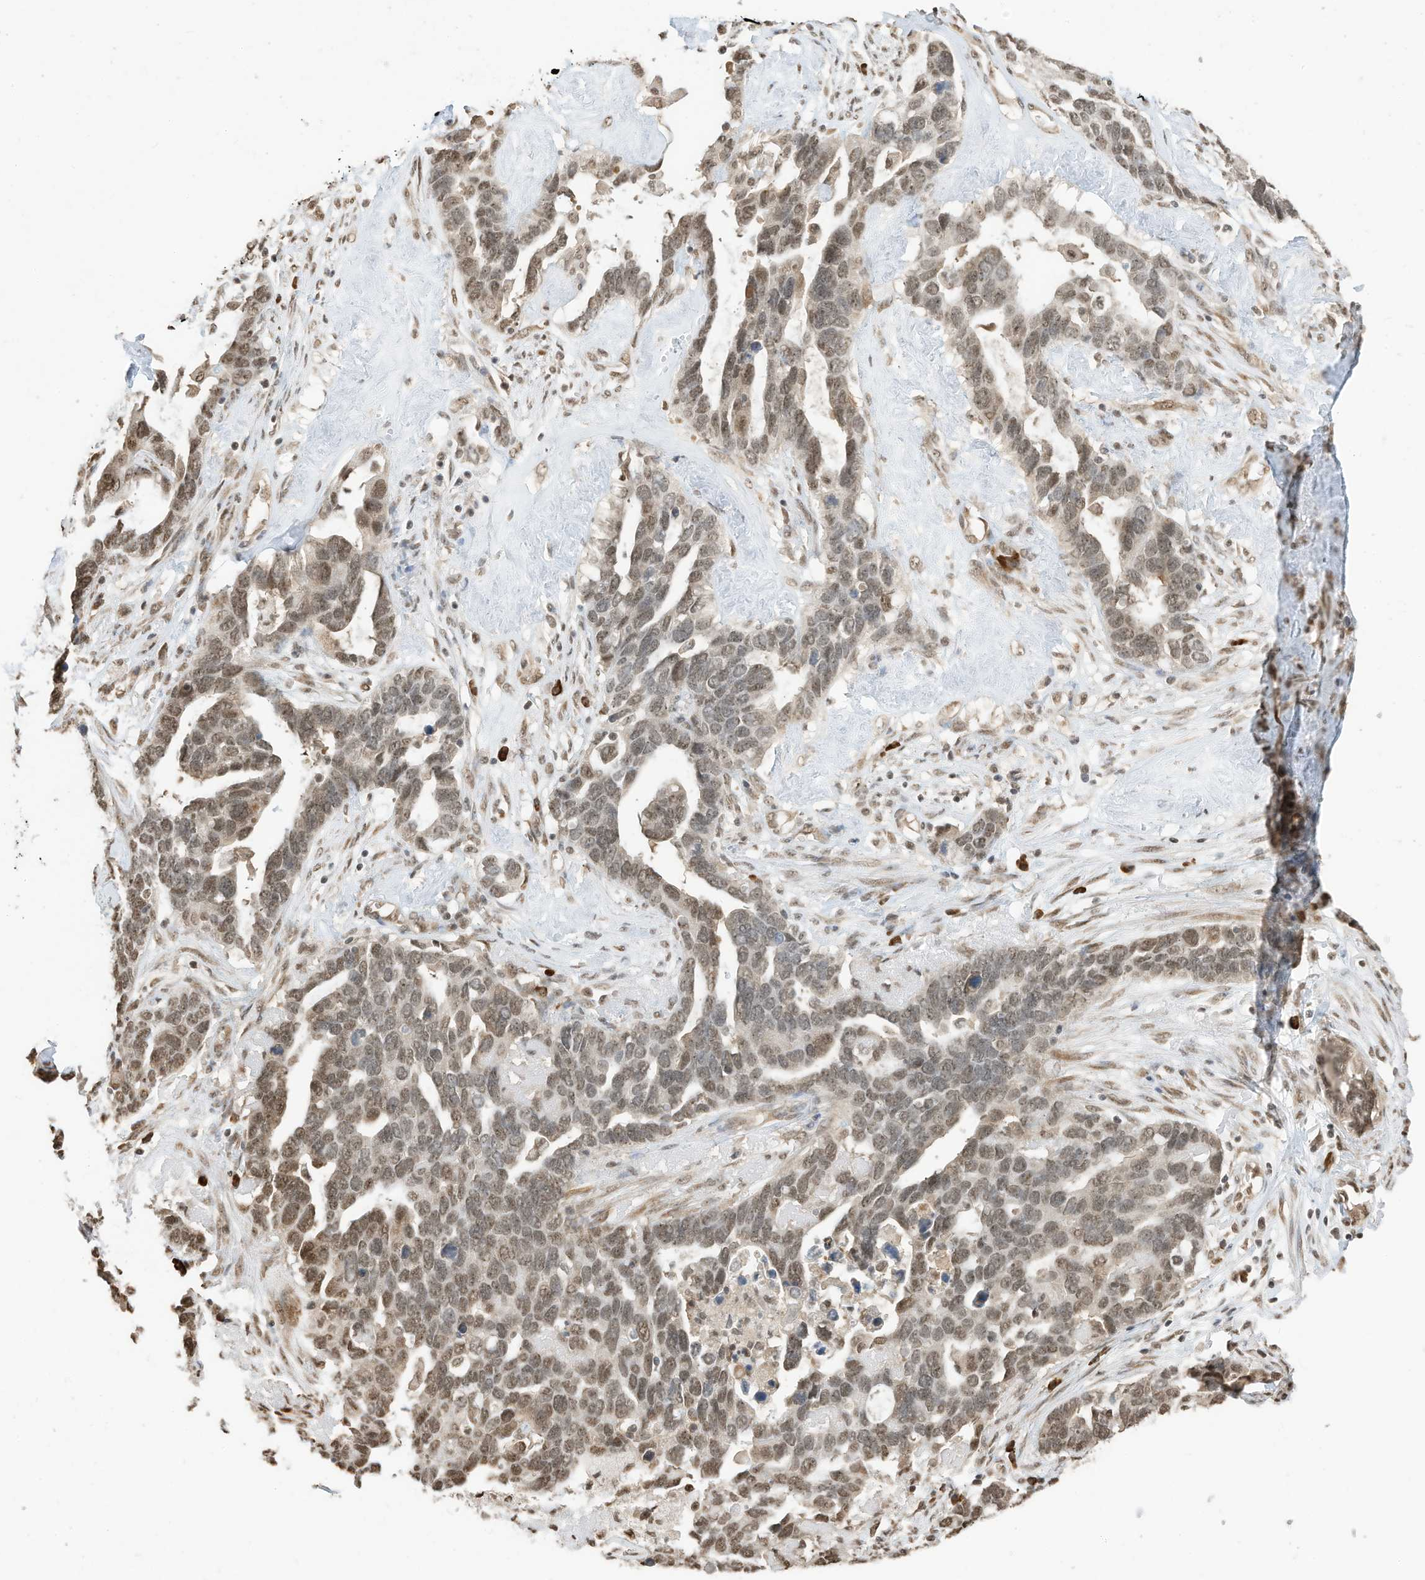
{"staining": {"intensity": "weak", "quantity": ">75%", "location": "nuclear"}, "tissue": "ovarian cancer", "cell_type": "Tumor cells", "image_type": "cancer", "snomed": [{"axis": "morphology", "description": "Cystadenocarcinoma, serous, NOS"}, {"axis": "topography", "description": "Ovary"}], "caption": "About >75% of tumor cells in ovarian cancer (serous cystadenocarcinoma) show weak nuclear protein staining as visualized by brown immunohistochemical staining.", "gene": "ZNF195", "patient": {"sex": "female", "age": 54}}